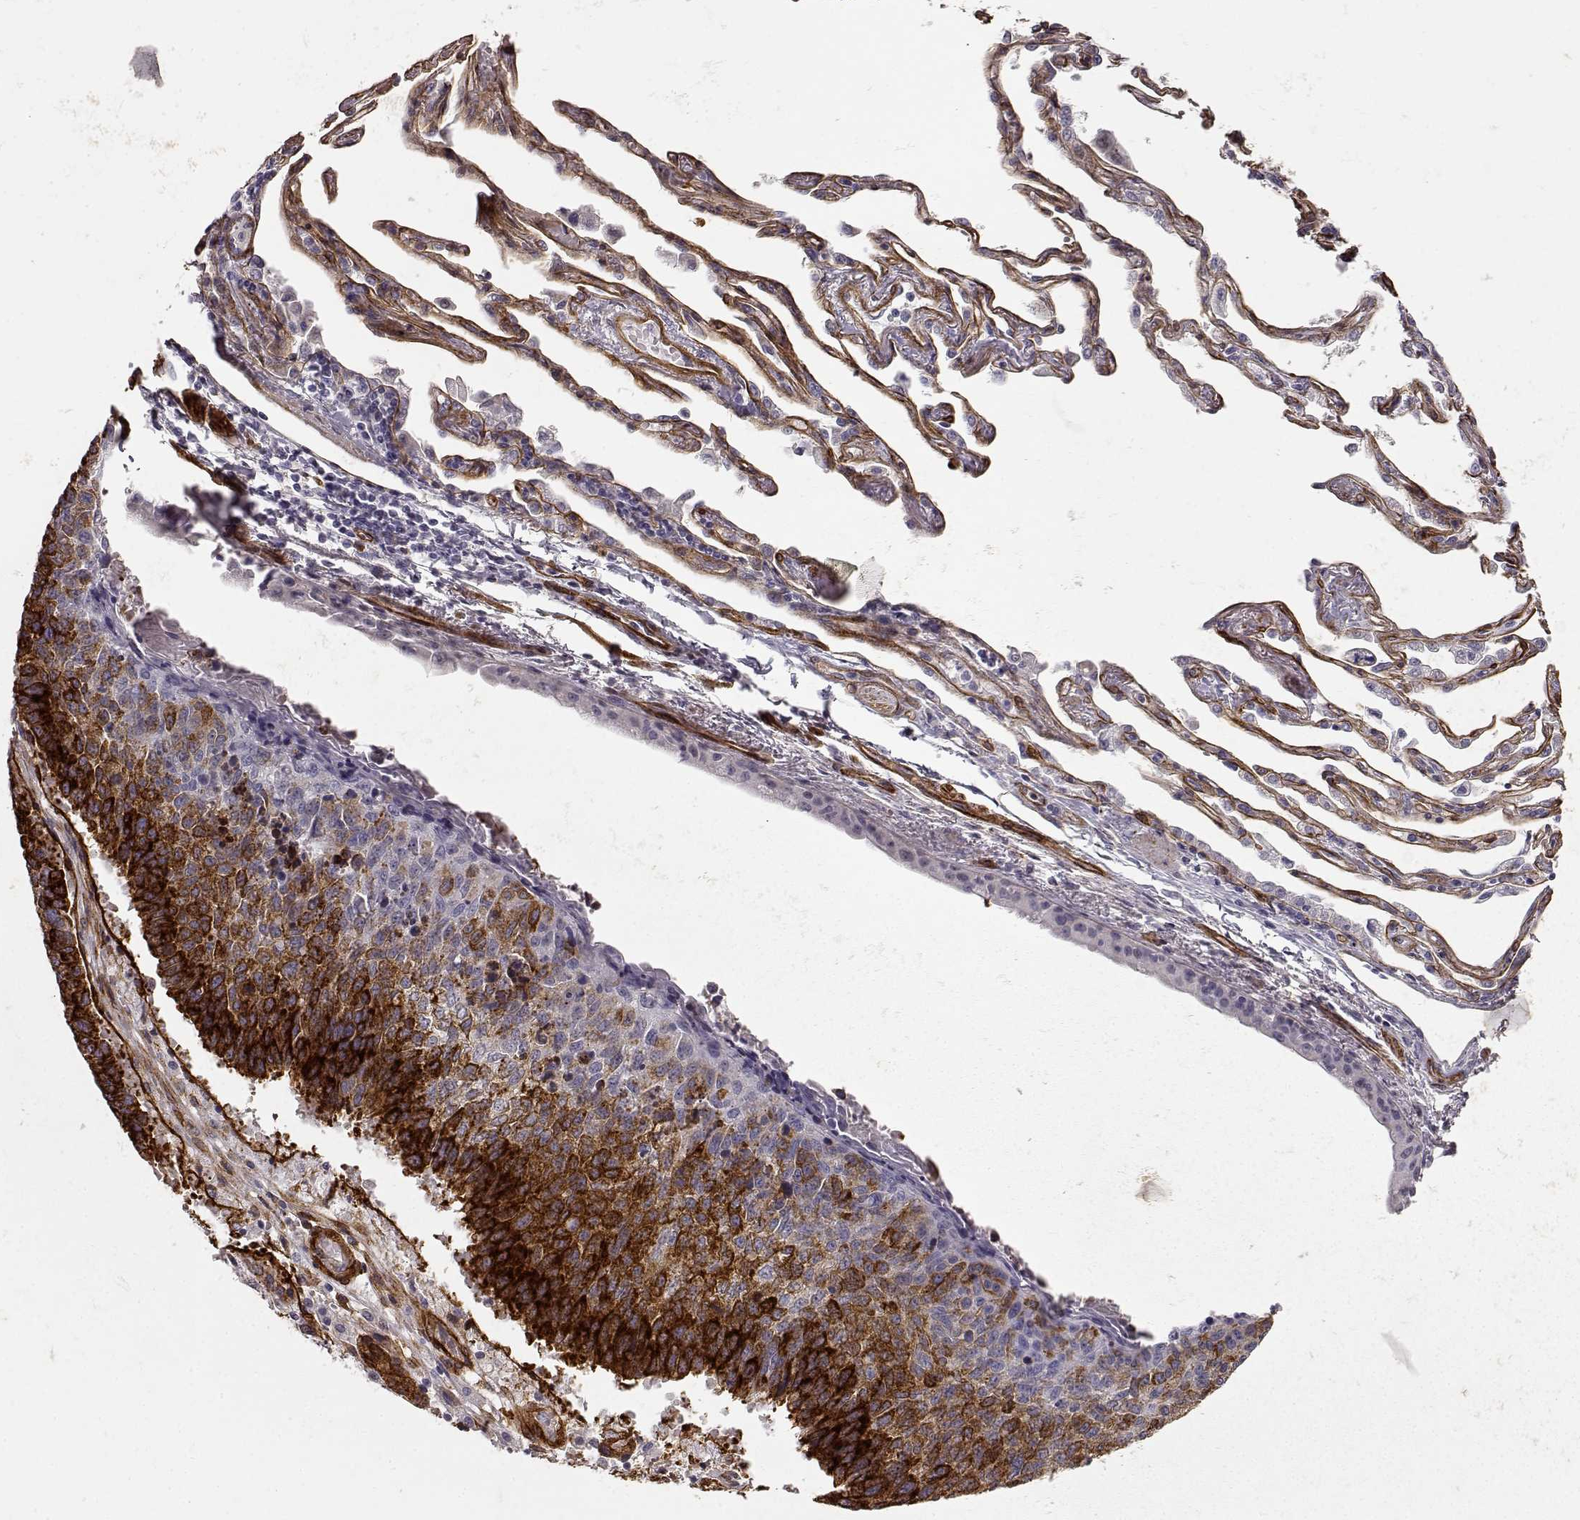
{"staining": {"intensity": "strong", "quantity": "25%-75%", "location": "cytoplasmic/membranous"}, "tissue": "lung cancer", "cell_type": "Tumor cells", "image_type": "cancer", "snomed": [{"axis": "morphology", "description": "Squamous cell carcinoma, NOS"}, {"axis": "topography", "description": "Lung"}], "caption": "Brown immunohistochemical staining in human lung cancer (squamous cell carcinoma) reveals strong cytoplasmic/membranous expression in approximately 25%-75% of tumor cells.", "gene": "LAMC1", "patient": {"sex": "male", "age": 73}}